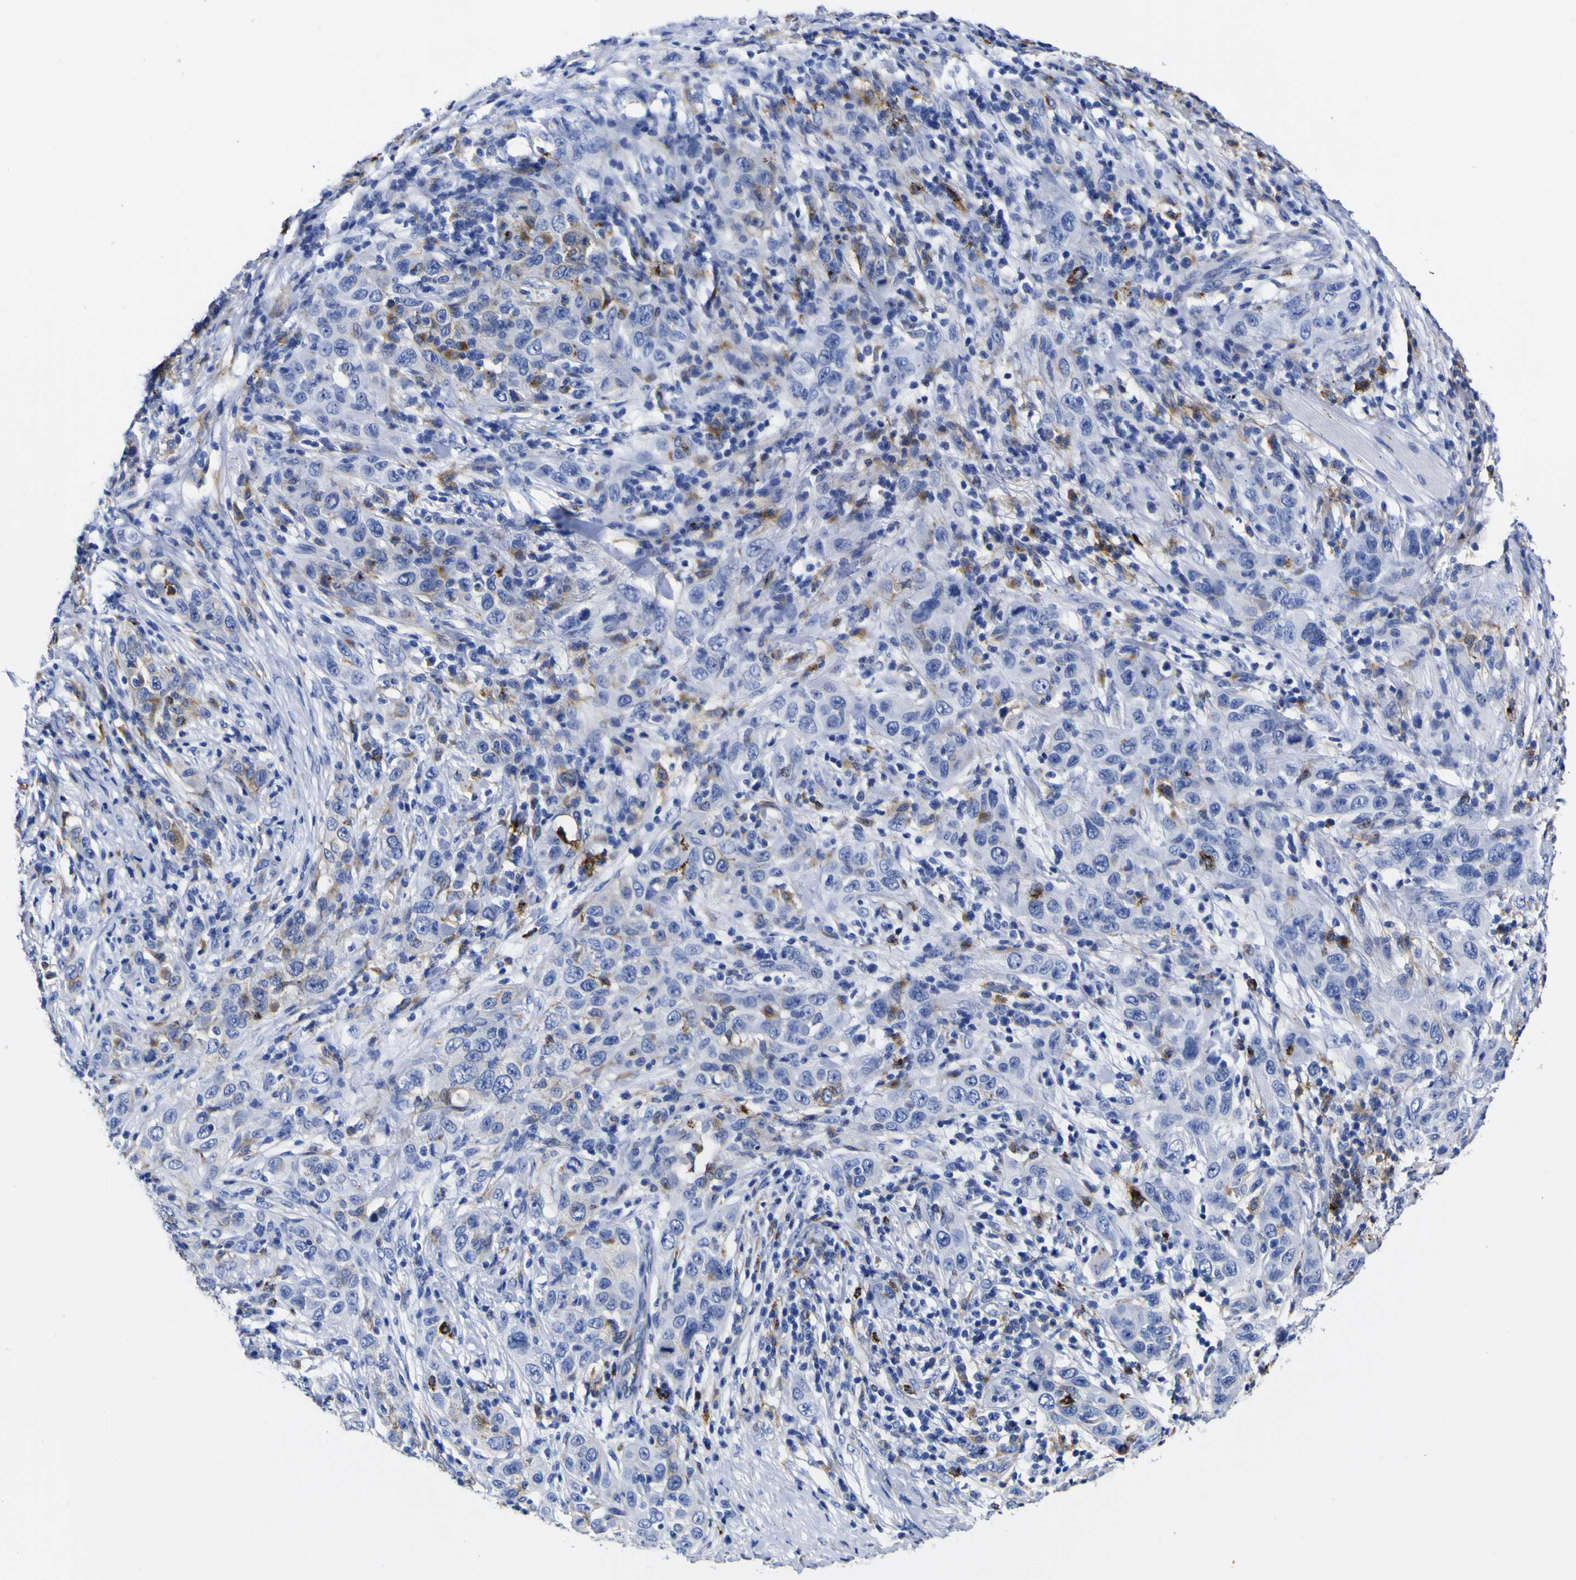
{"staining": {"intensity": "moderate", "quantity": "25%-75%", "location": "cytoplasmic/membranous"}, "tissue": "skin cancer", "cell_type": "Tumor cells", "image_type": "cancer", "snomed": [{"axis": "morphology", "description": "Squamous cell carcinoma, NOS"}, {"axis": "topography", "description": "Skin"}], "caption": "Skin cancer (squamous cell carcinoma) was stained to show a protein in brown. There is medium levels of moderate cytoplasmic/membranous positivity in about 25%-75% of tumor cells.", "gene": "HLA-DQA1", "patient": {"sex": "female", "age": 88}}